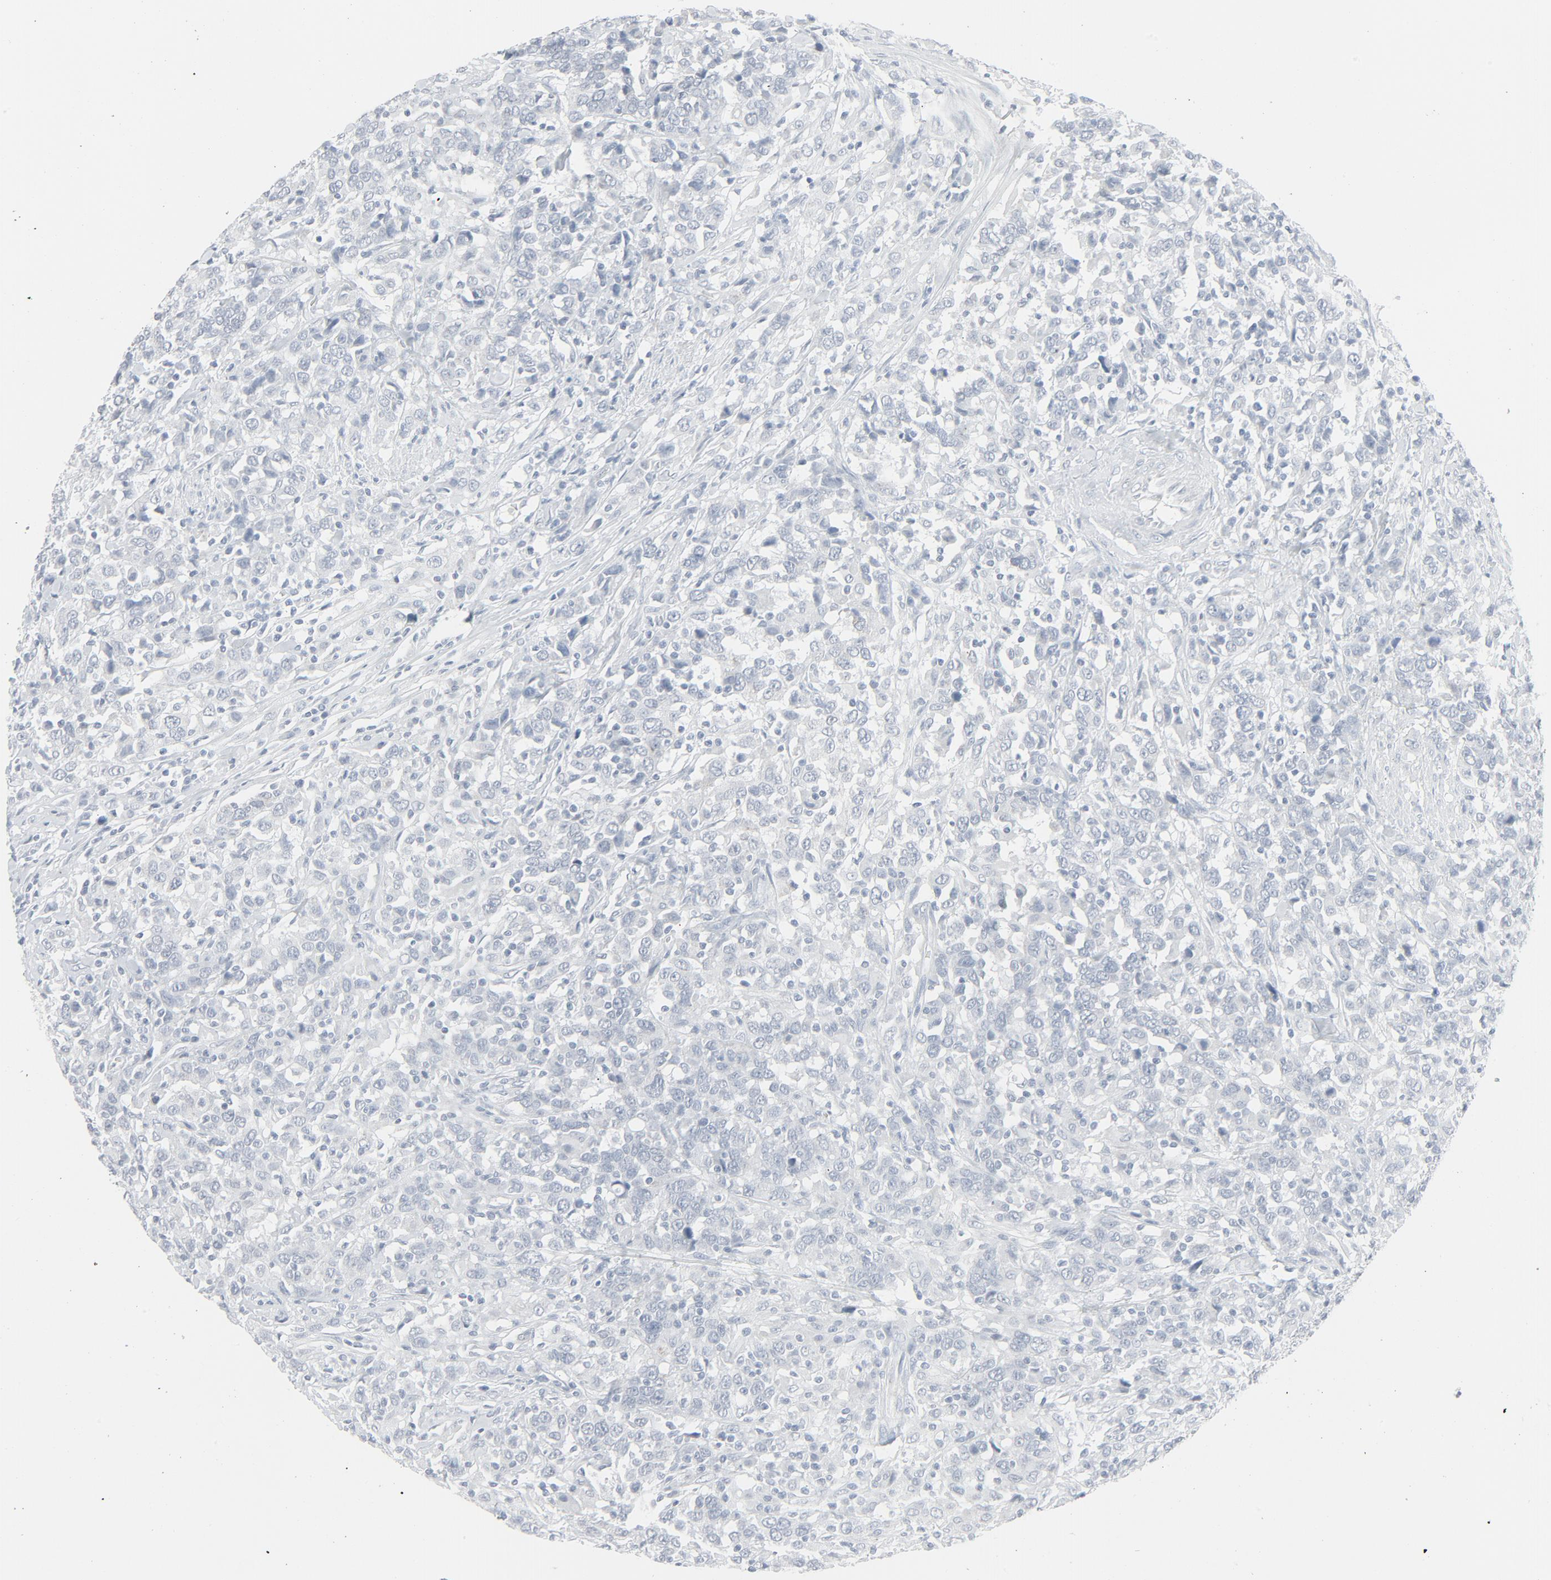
{"staining": {"intensity": "negative", "quantity": "none", "location": "none"}, "tissue": "urothelial cancer", "cell_type": "Tumor cells", "image_type": "cancer", "snomed": [{"axis": "morphology", "description": "Urothelial carcinoma, High grade"}, {"axis": "topography", "description": "Urinary bladder"}], "caption": "An image of high-grade urothelial carcinoma stained for a protein shows no brown staining in tumor cells. The staining was performed using DAB (3,3'-diaminobenzidine) to visualize the protein expression in brown, while the nuclei were stained in blue with hematoxylin (Magnification: 20x).", "gene": "FGFR3", "patient": {"sex": "male", "age": 61}}